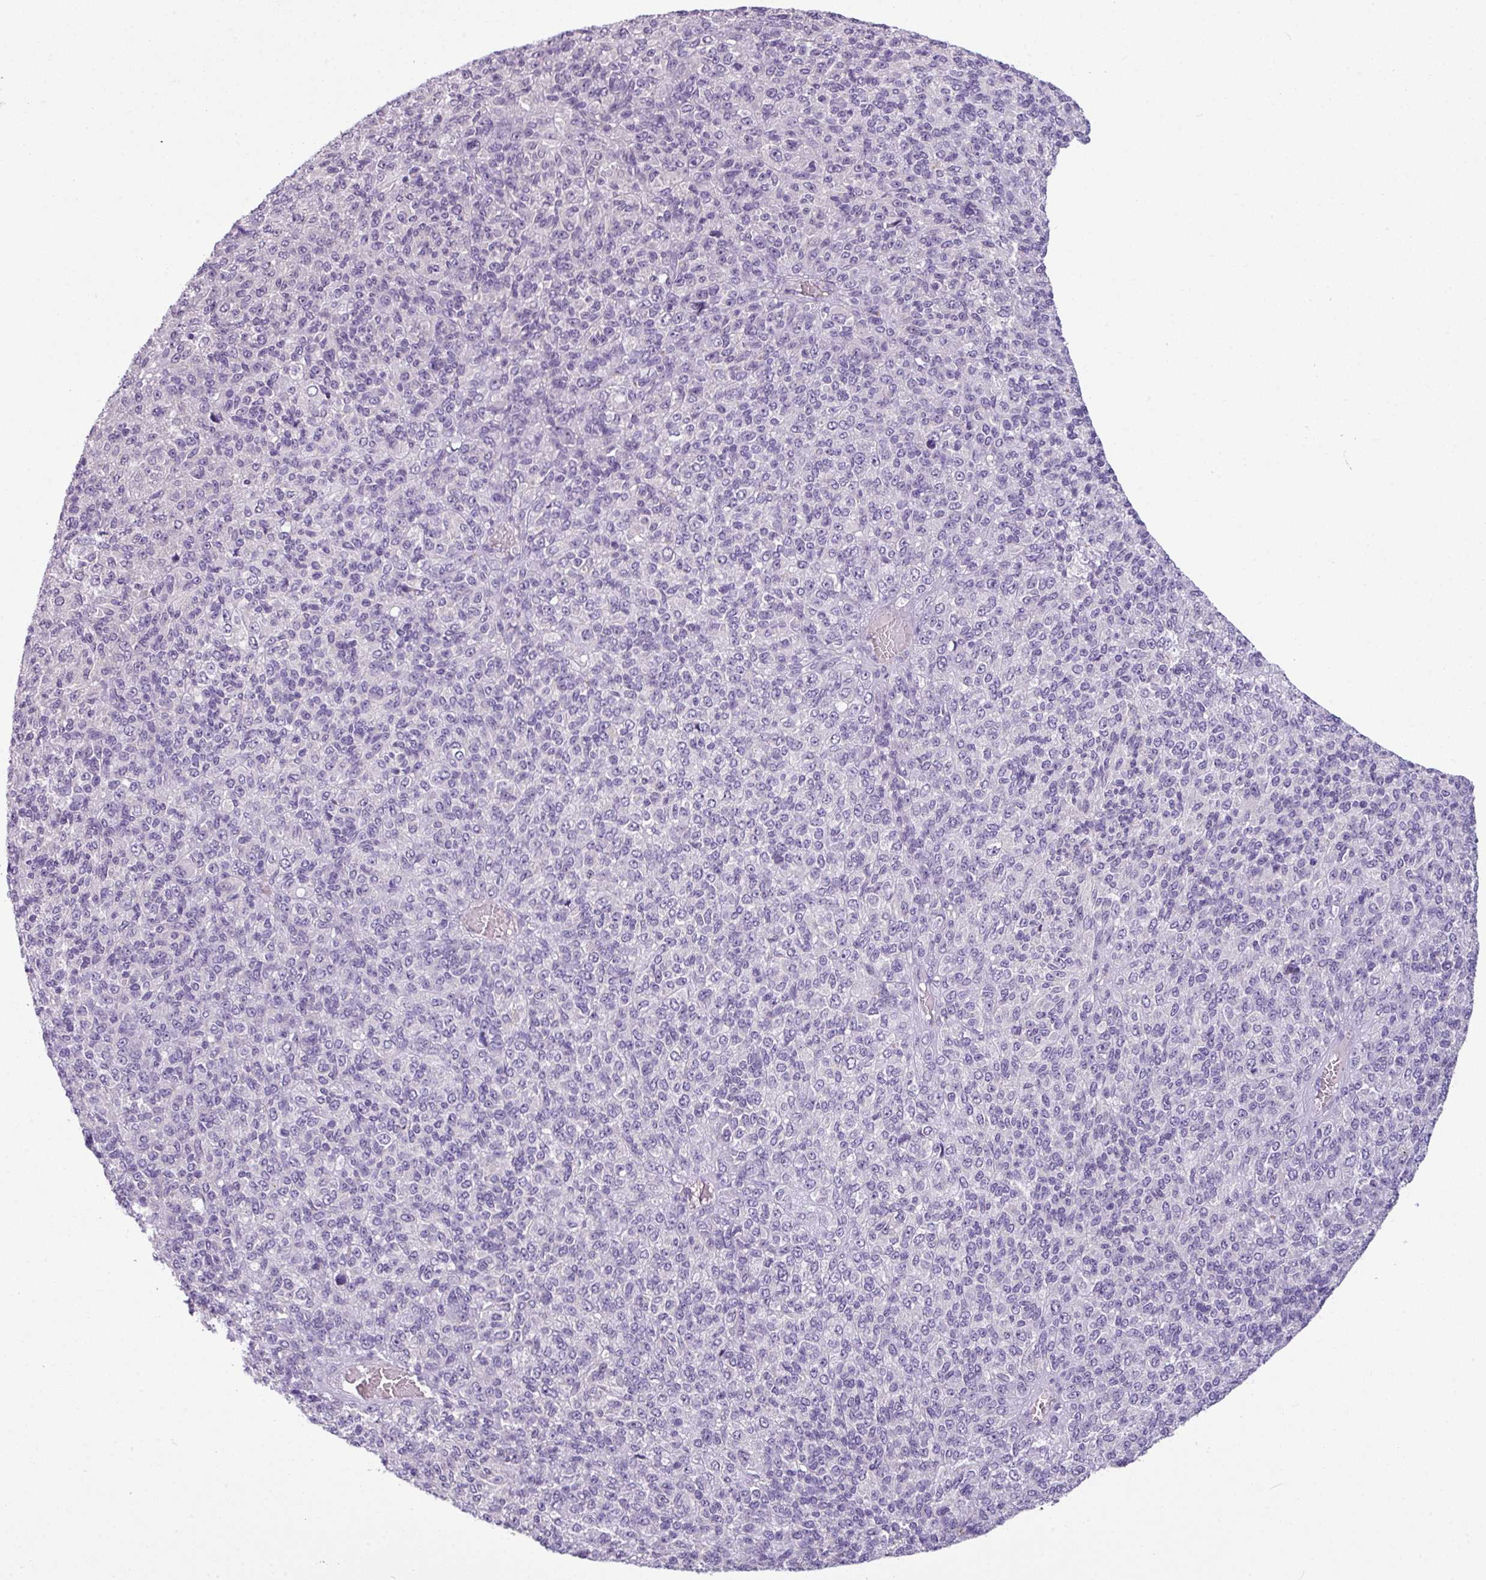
{"staining": {"intensity": "negative", "quantity": "none", "location": "none"}, "tissue": "melanoma", "cell_type": "Tumor cells", "image_type": "cancer", "snomed": [{"axis": "morphology", "description": "Malignant melanoma, Metastatic site"}, {"axis": "topography", "description": "Brain"}], "caption": "Tumor cells show no significant protein positivity in melanoma.", "gene": "TMEM178B", "patient": {"sex": "female", "age": 56}}